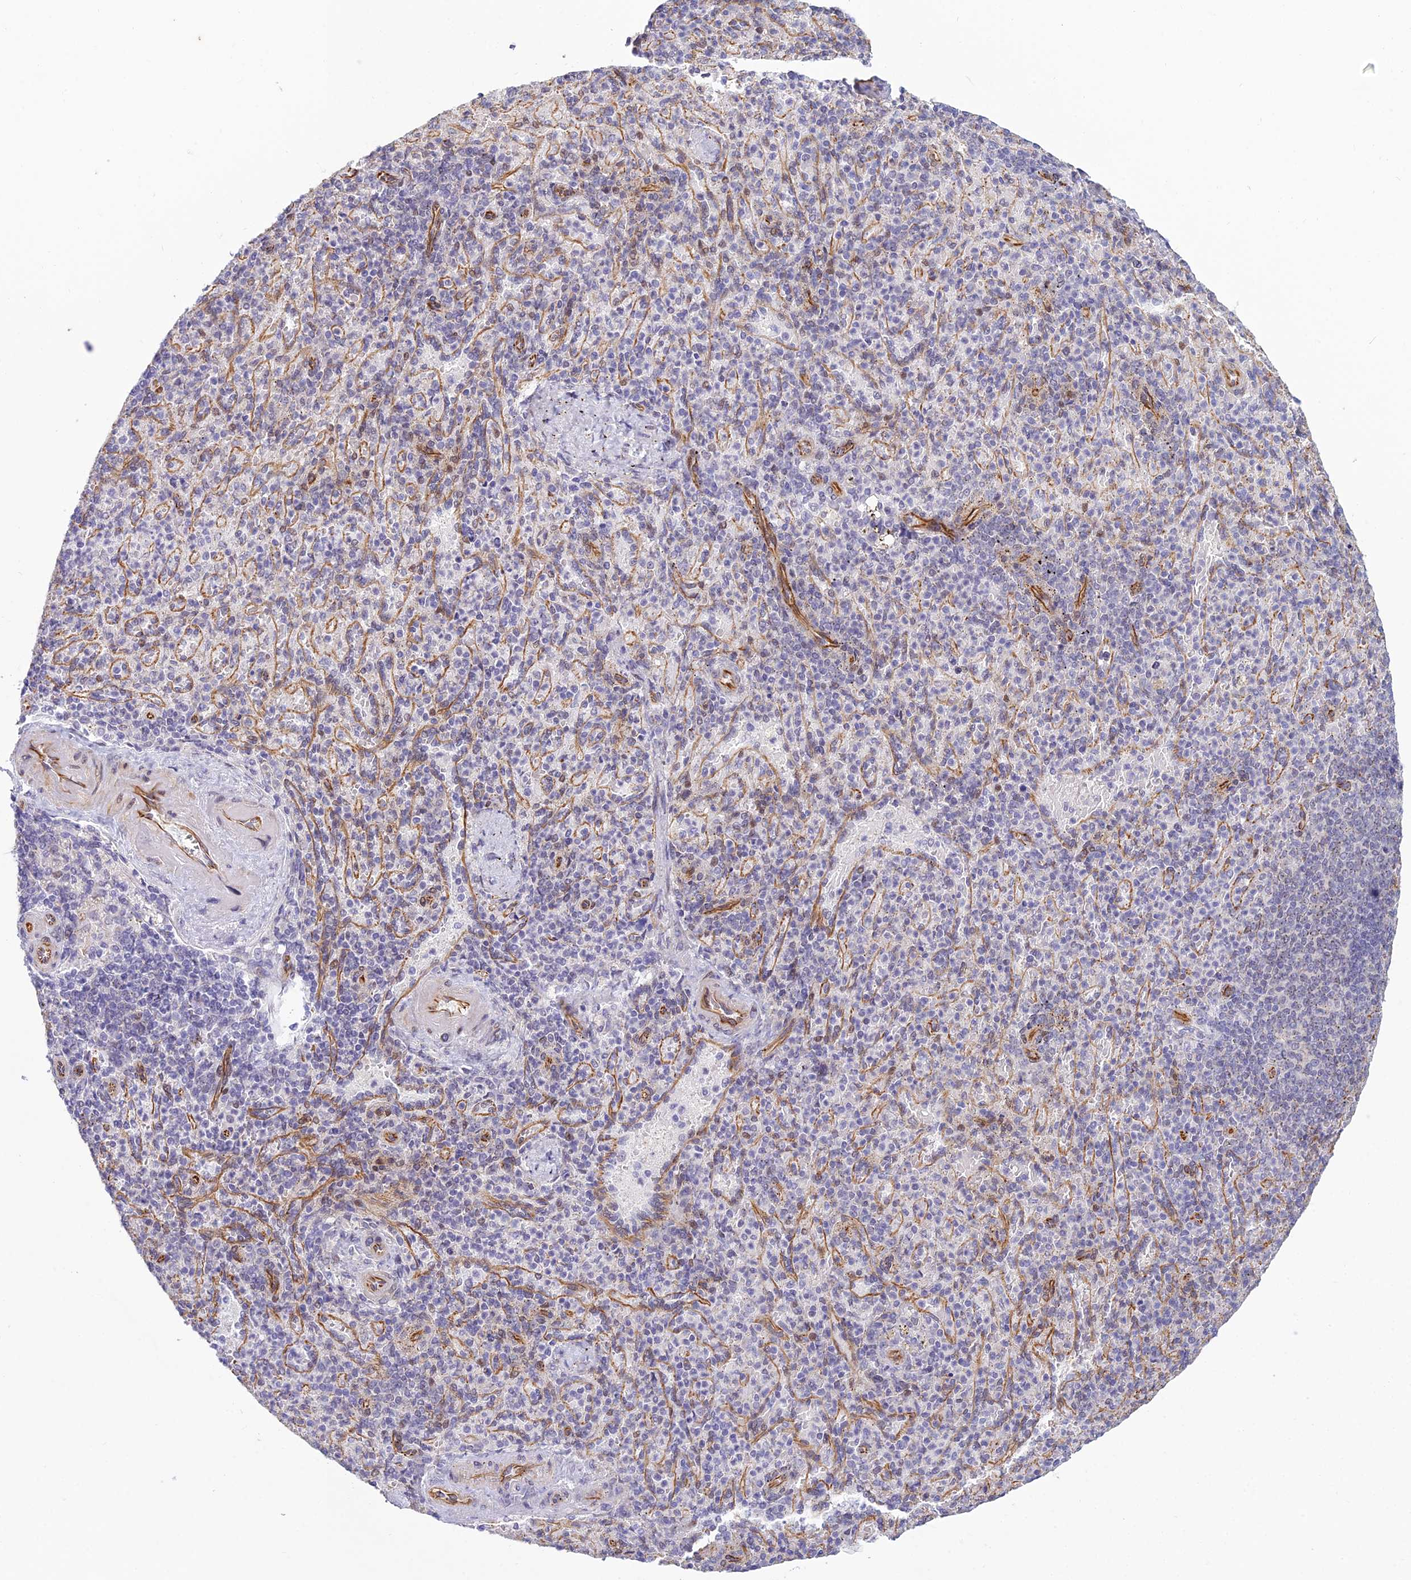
{"staining": {"intensity": "weak", "quantity": "25%-75%", "location": "cytoplasmic/membranous"}, "tissue": "spleen", "cell_type": "Cells in red pulp", "image_type": "normal", "snomed": [{"axis": "morphology", "description": "Normal tissue, NOS"}, {"axis": "topography", "description": "Spleen"}], "caption": "This is a photomicrograph of immunohistochemistry (IHC) staining of benign spleen, which shows weak staining in the cytoplasmic/membranous of cells in red pulp.", "gene": "SAPCD2", "patient": {"sex": "female", "age": 74}}